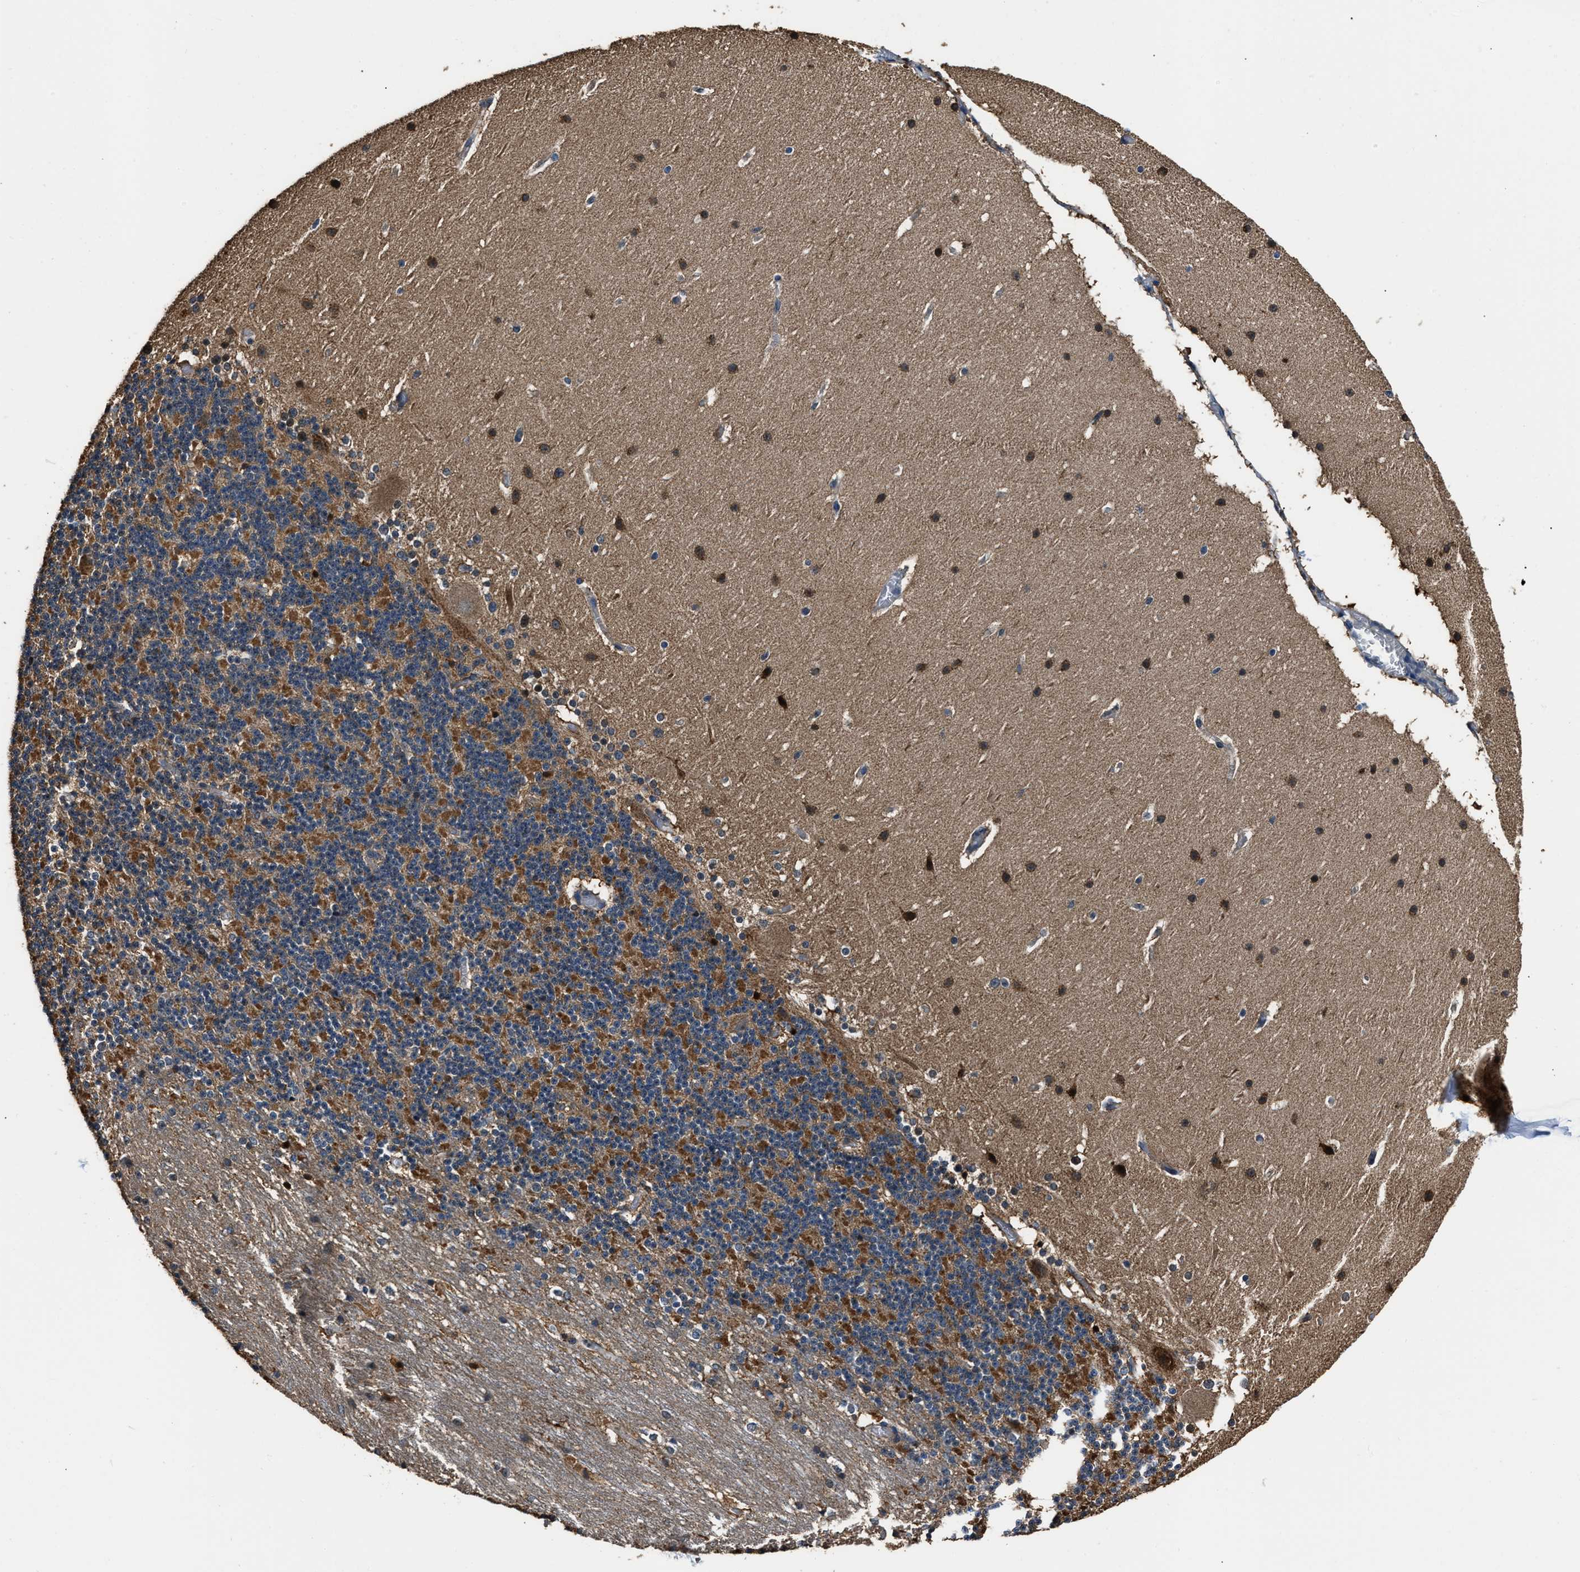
{"staining": {"intensity": "strong", "quantity": "25%-75%", "location": "cytoplasmic/membranous"}, "tissue": "cerebellum", "cell_type": "Cells in granular layer", "image_type": "normal", "snomed": [{"axis": "morphology", "description": "Normal tissue, NOS"}, {"axis": "topography", "description": "Cerebellum"}], "caption": "This image exhibits benign cerebellum stained with immunohistochemistry to label a protein in brown. The cytoplasmic/membranous of cells in granular layer show strong positivity for the protein. Nuclei are counter-stained blue.", "gene": "NSUN5", "patient": {"sex": "female", "age": 19}}